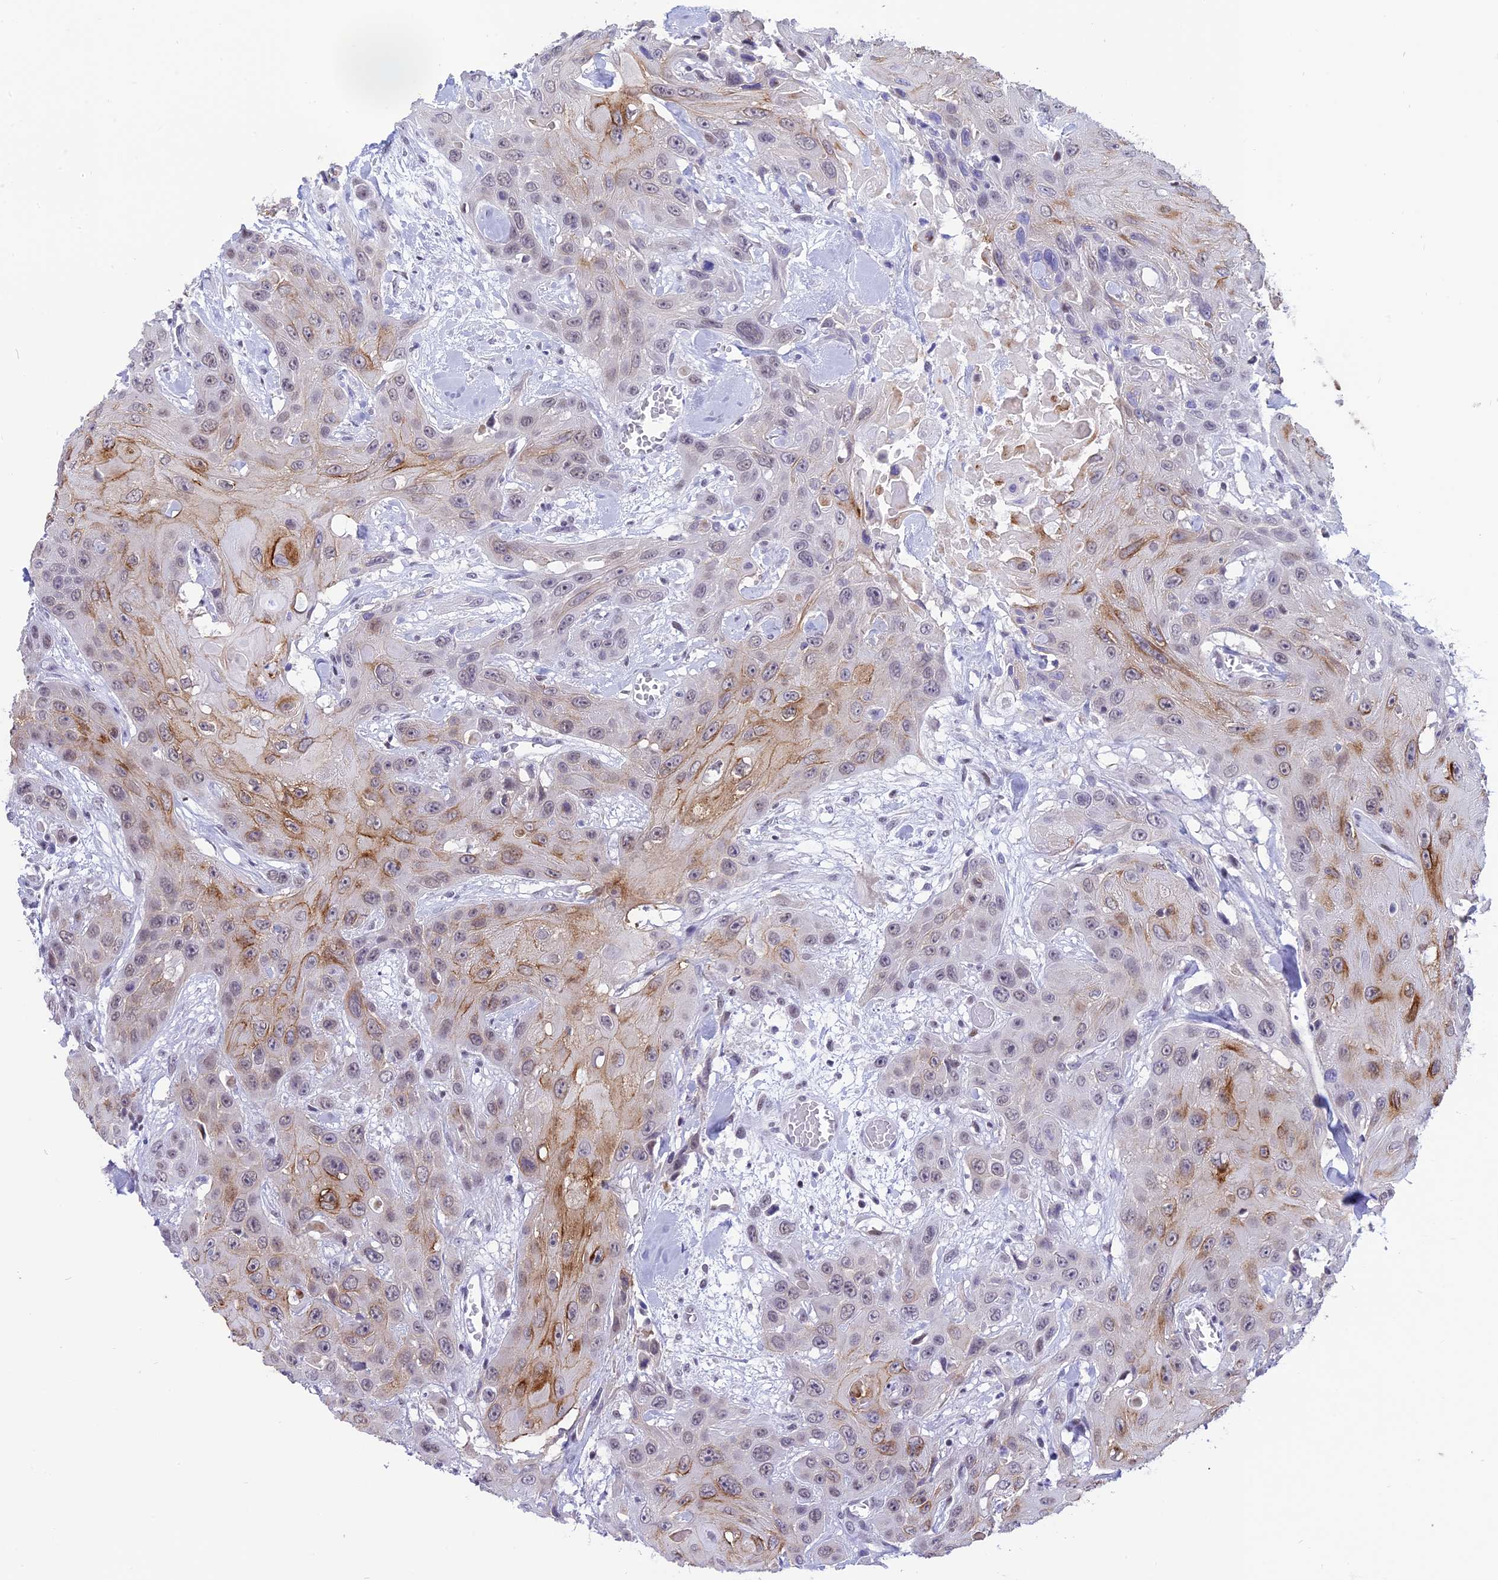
{"staining": {"intensity": "moderate", "quantity": "25%-75%", "location": "cytoplasmic/membranous"}, "tissue": "head and neck cancer", "cell_type": "Tumor cells", "image_type": "cancer", "snomed": [{"axis": "morphology", "description": "Squamous cell carcinoma, NOS"}, {"axis": "topography", "description": "Head-Neck"}], "caption": "Protein staining exhibits moderate cytoplasmic/membranous staining in approximately 25%-75% of tumor cells in squamous cell carcinoma (head and neck).", "gene": "SPIRE2", "patient": {"sex": "male", "age": 81}}